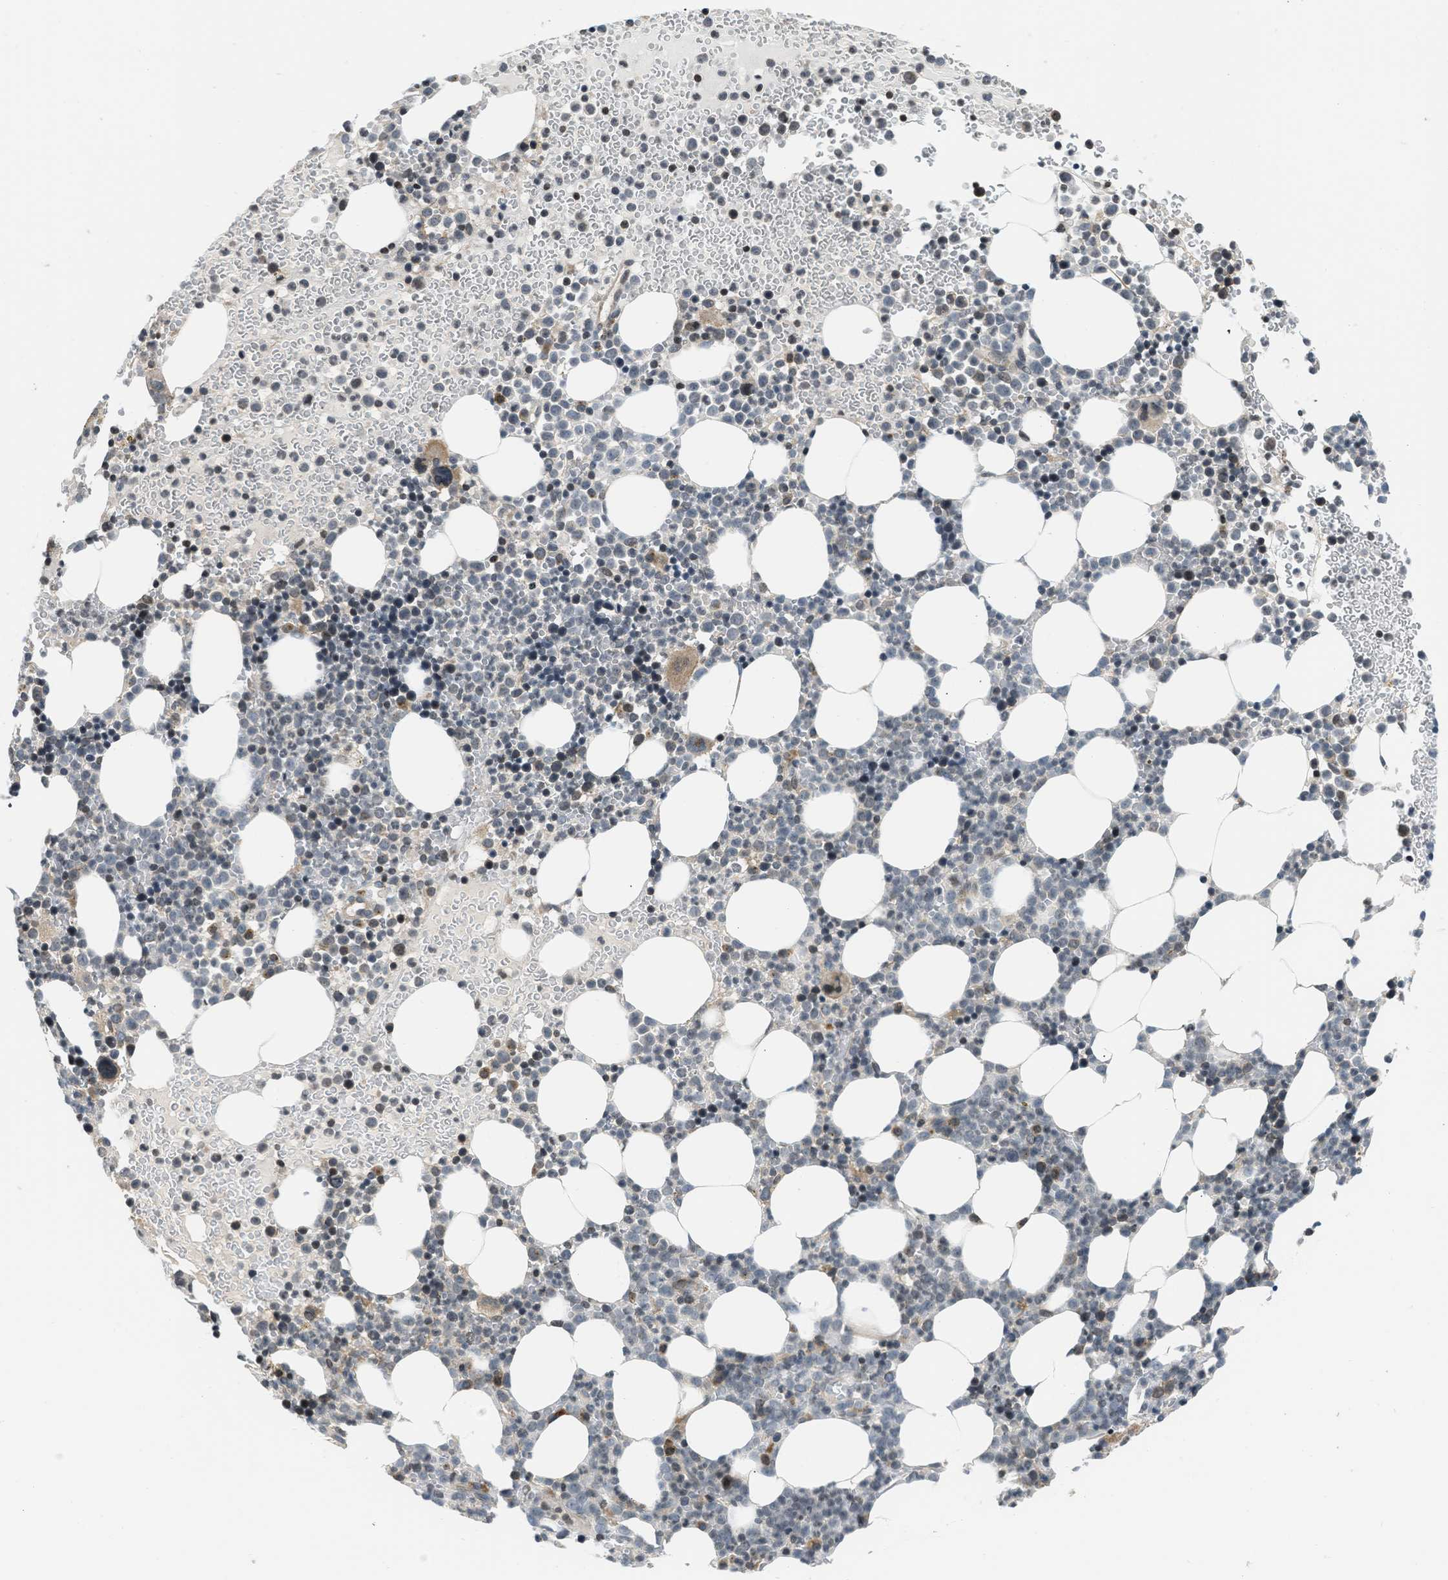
{"staining": {"intensity": "weak", "quantity": "<25%", "location": "cytoplasmic/membranous,nuclear"}, "tissue": "bone marrow", "cell_type": "Hematopoietic cells", "image_type": "normal", "snomed": [{"axis": "morphology", "description": "Normal tissue, NOS"}, {"axis": "morphology", "description": "Inflammation, NOS"}, {"axis": "topography", "description": "Bone marrow"}], "caption": "Normal bone marrow was stained to show a protein in brown. There is no significant expression in hematopoietic cells.", "gene": "TTBK2", "patient": {"sex": "female", "age": 67}}